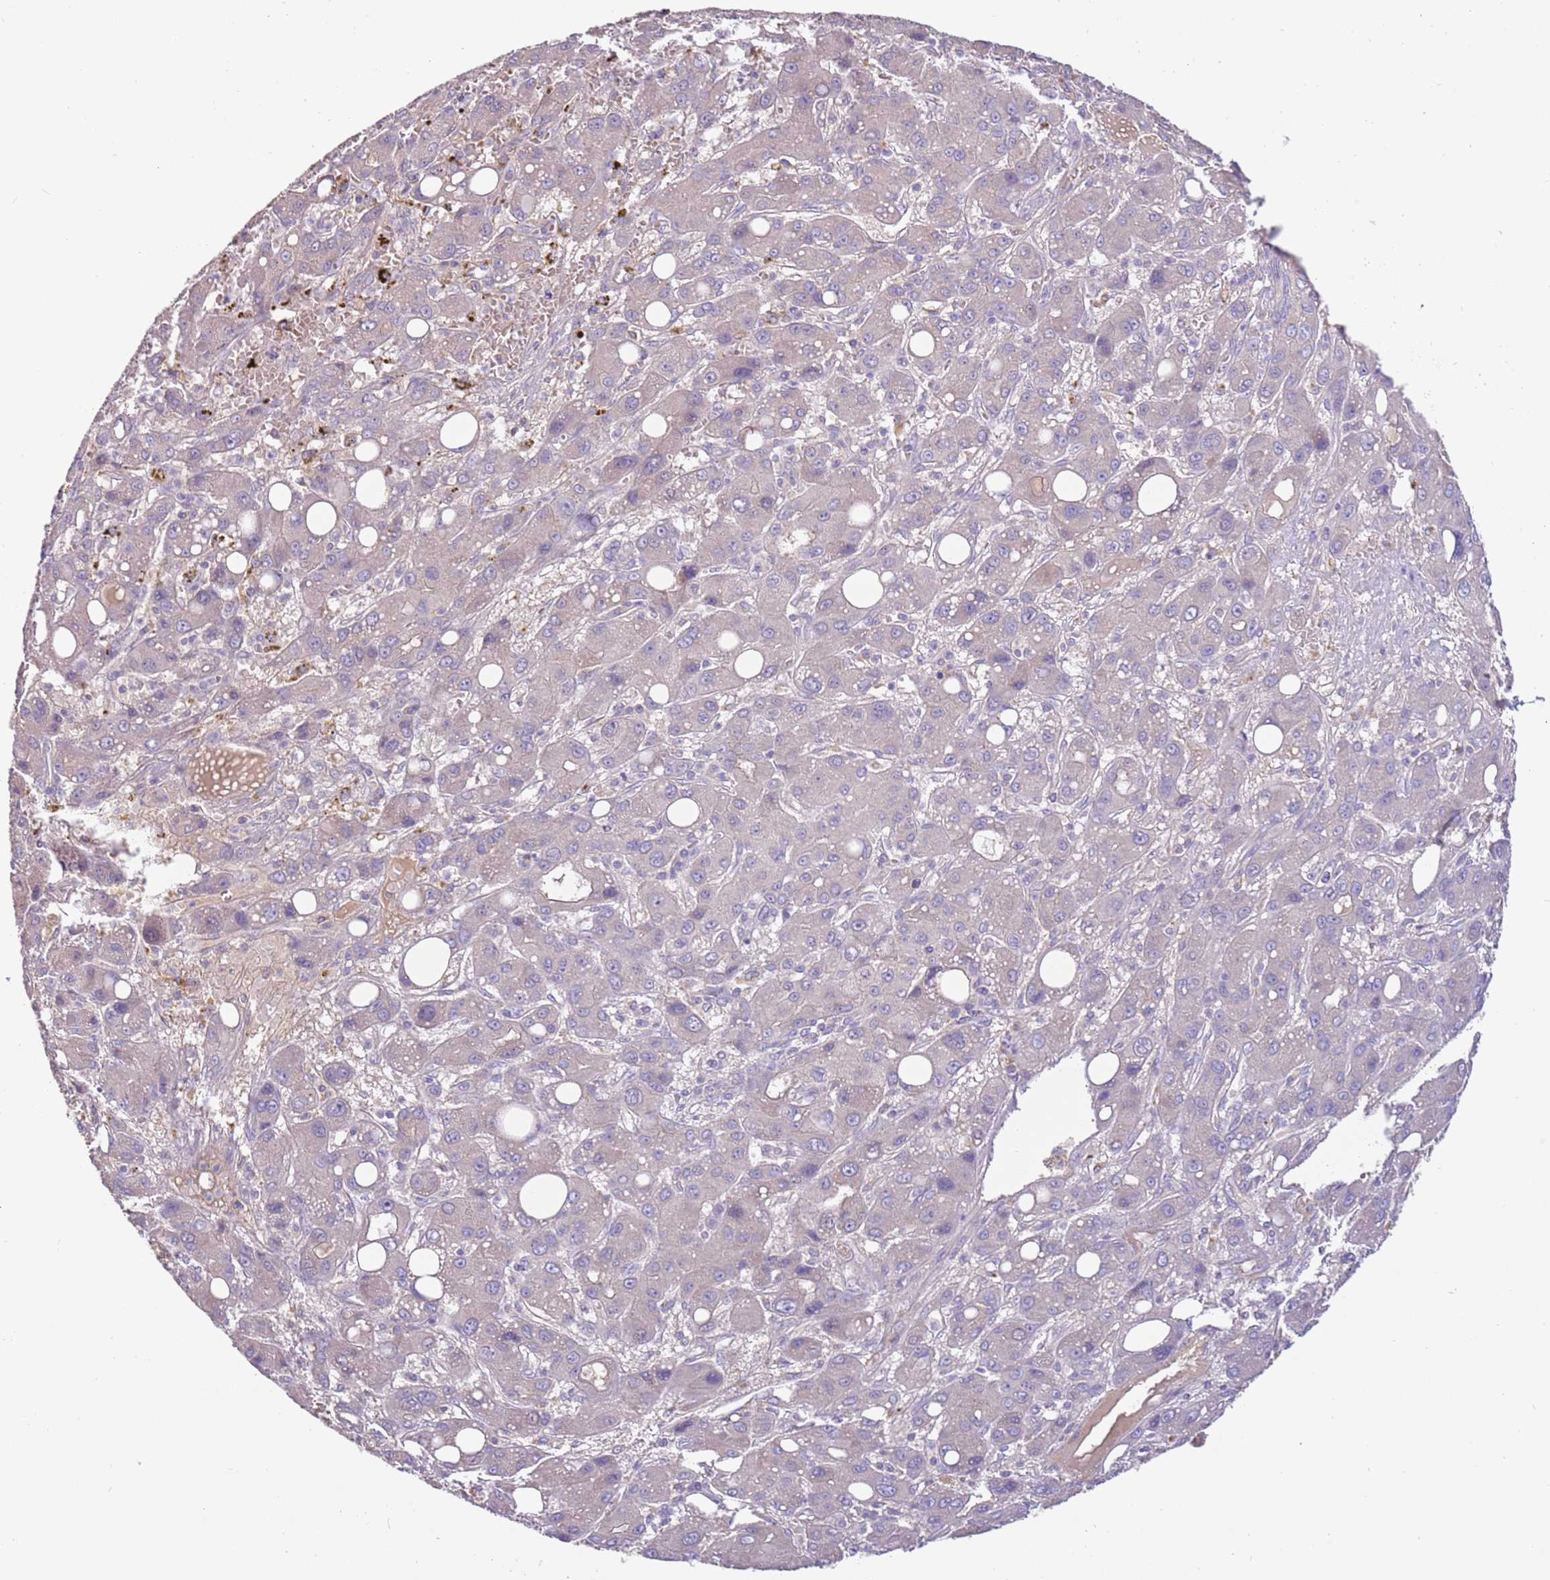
{"staining": {"intensity": "negative", "quantity": "none", "location": "none"}, "tissue": "liver cancer", "cell_type": "Tumor cells", "image_type": "cancer", "snomed": [{"axis": "morphology", "description": "Carcinoma, Hepatocellular, NOS"}, {"axis": "topography", "description": "Liver"}], "caption": "DAB immunohistochemical staining of hepatocellular carcinoma (liver) reveals no significant expression in tumor cells. (IHC, brightfield microscopy, high magnification).", "gene": "TRMO", "patient": {"sex": "male", "age": 55}}